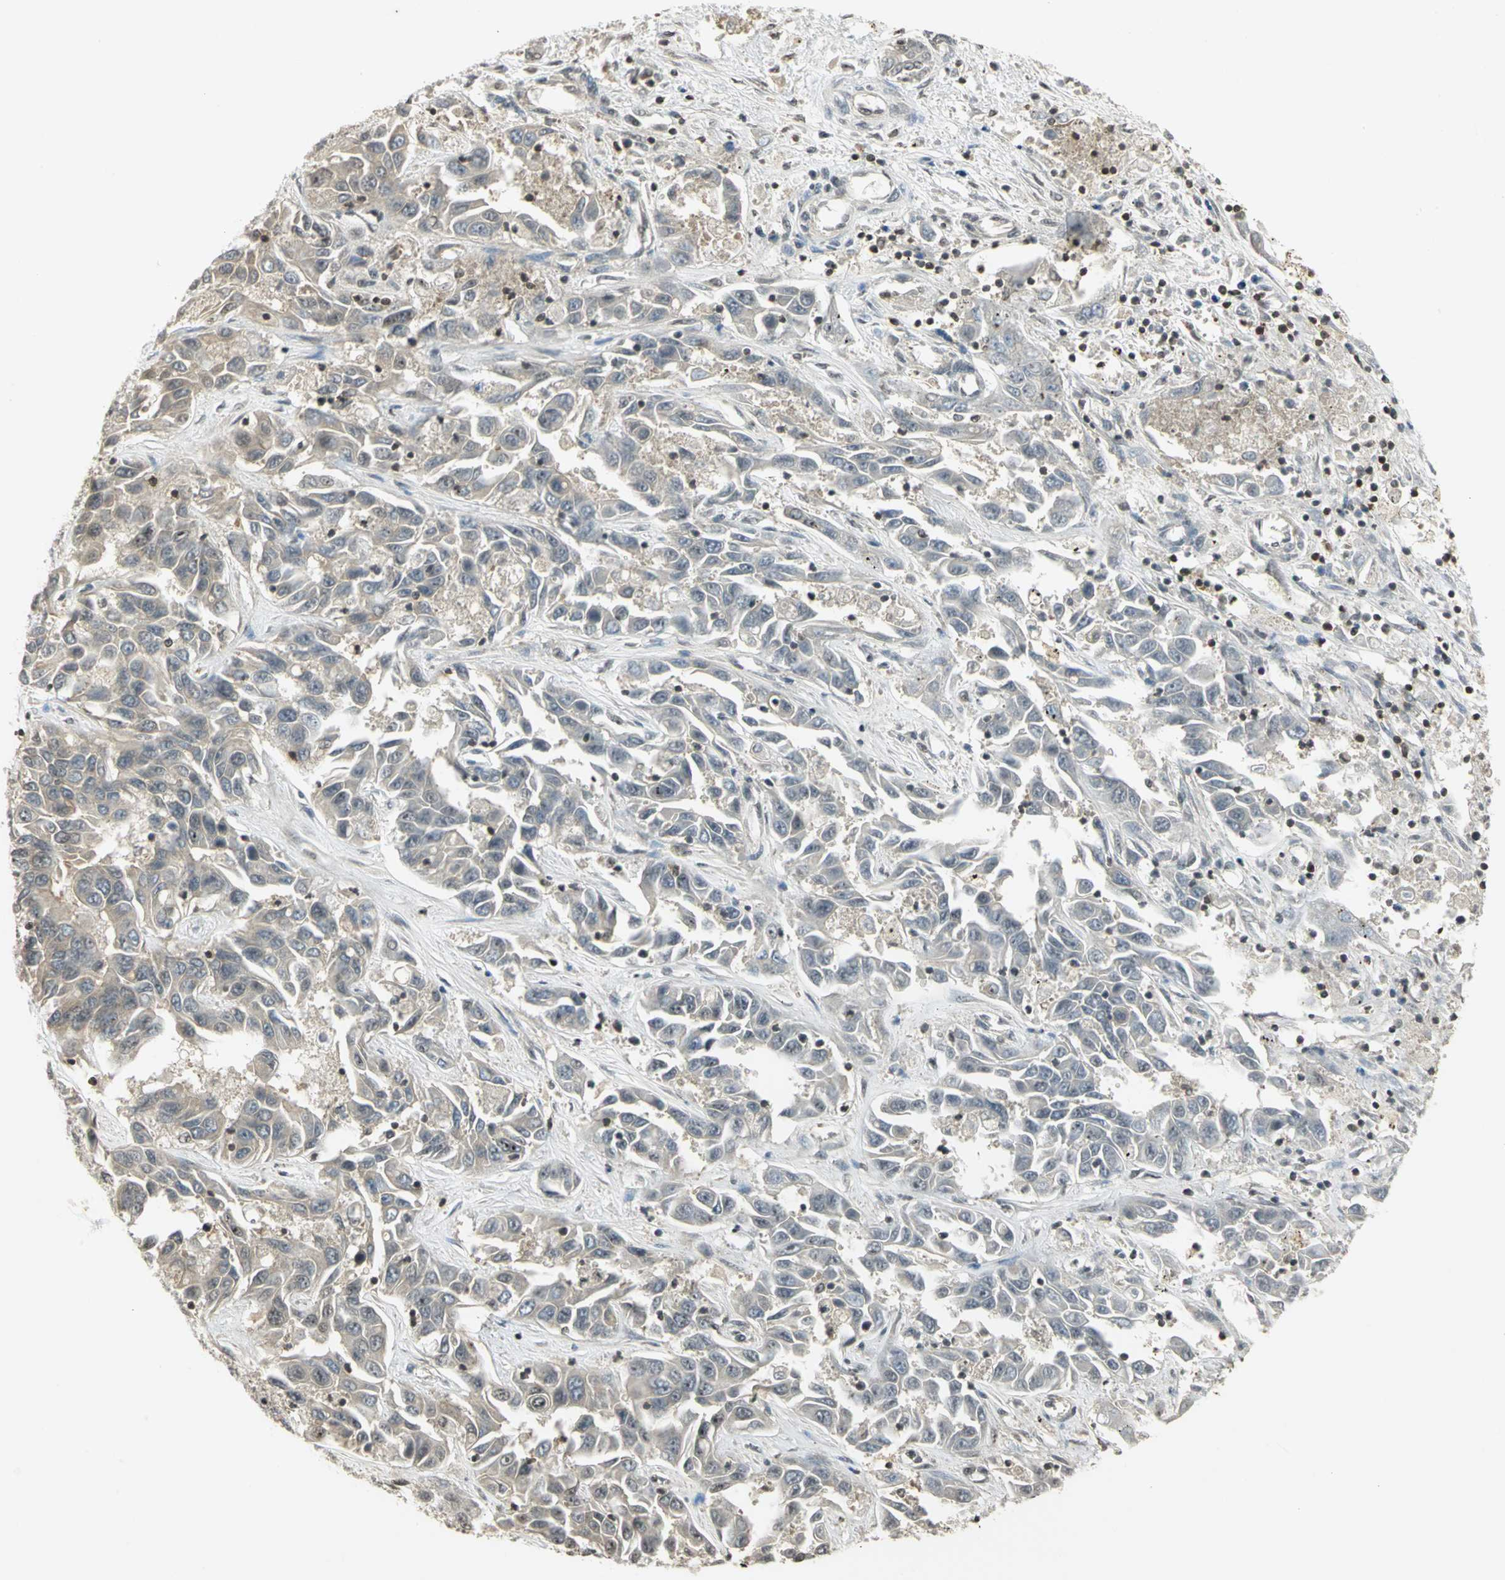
{"staining": {"intensity": "negative", "quantity": "none", "location": "none"}, "tissue": "liver cancer", "cell_type": "Tumor cells", "image_type": "cancer", "snomed": [{"axis": "morphology", "description": "Cholangiocarcinoma"}, {"axis": "topography", "description": "Liver"}], "caption": "This photomicrograph is of liver cholangiocarcinoma stained with IHC to label a protein in brown with the nuclei are counter-stained blue. There is no staining in tumor cells.", "gene": "IL16", "patient": {"sex": "female", "age": 52}}